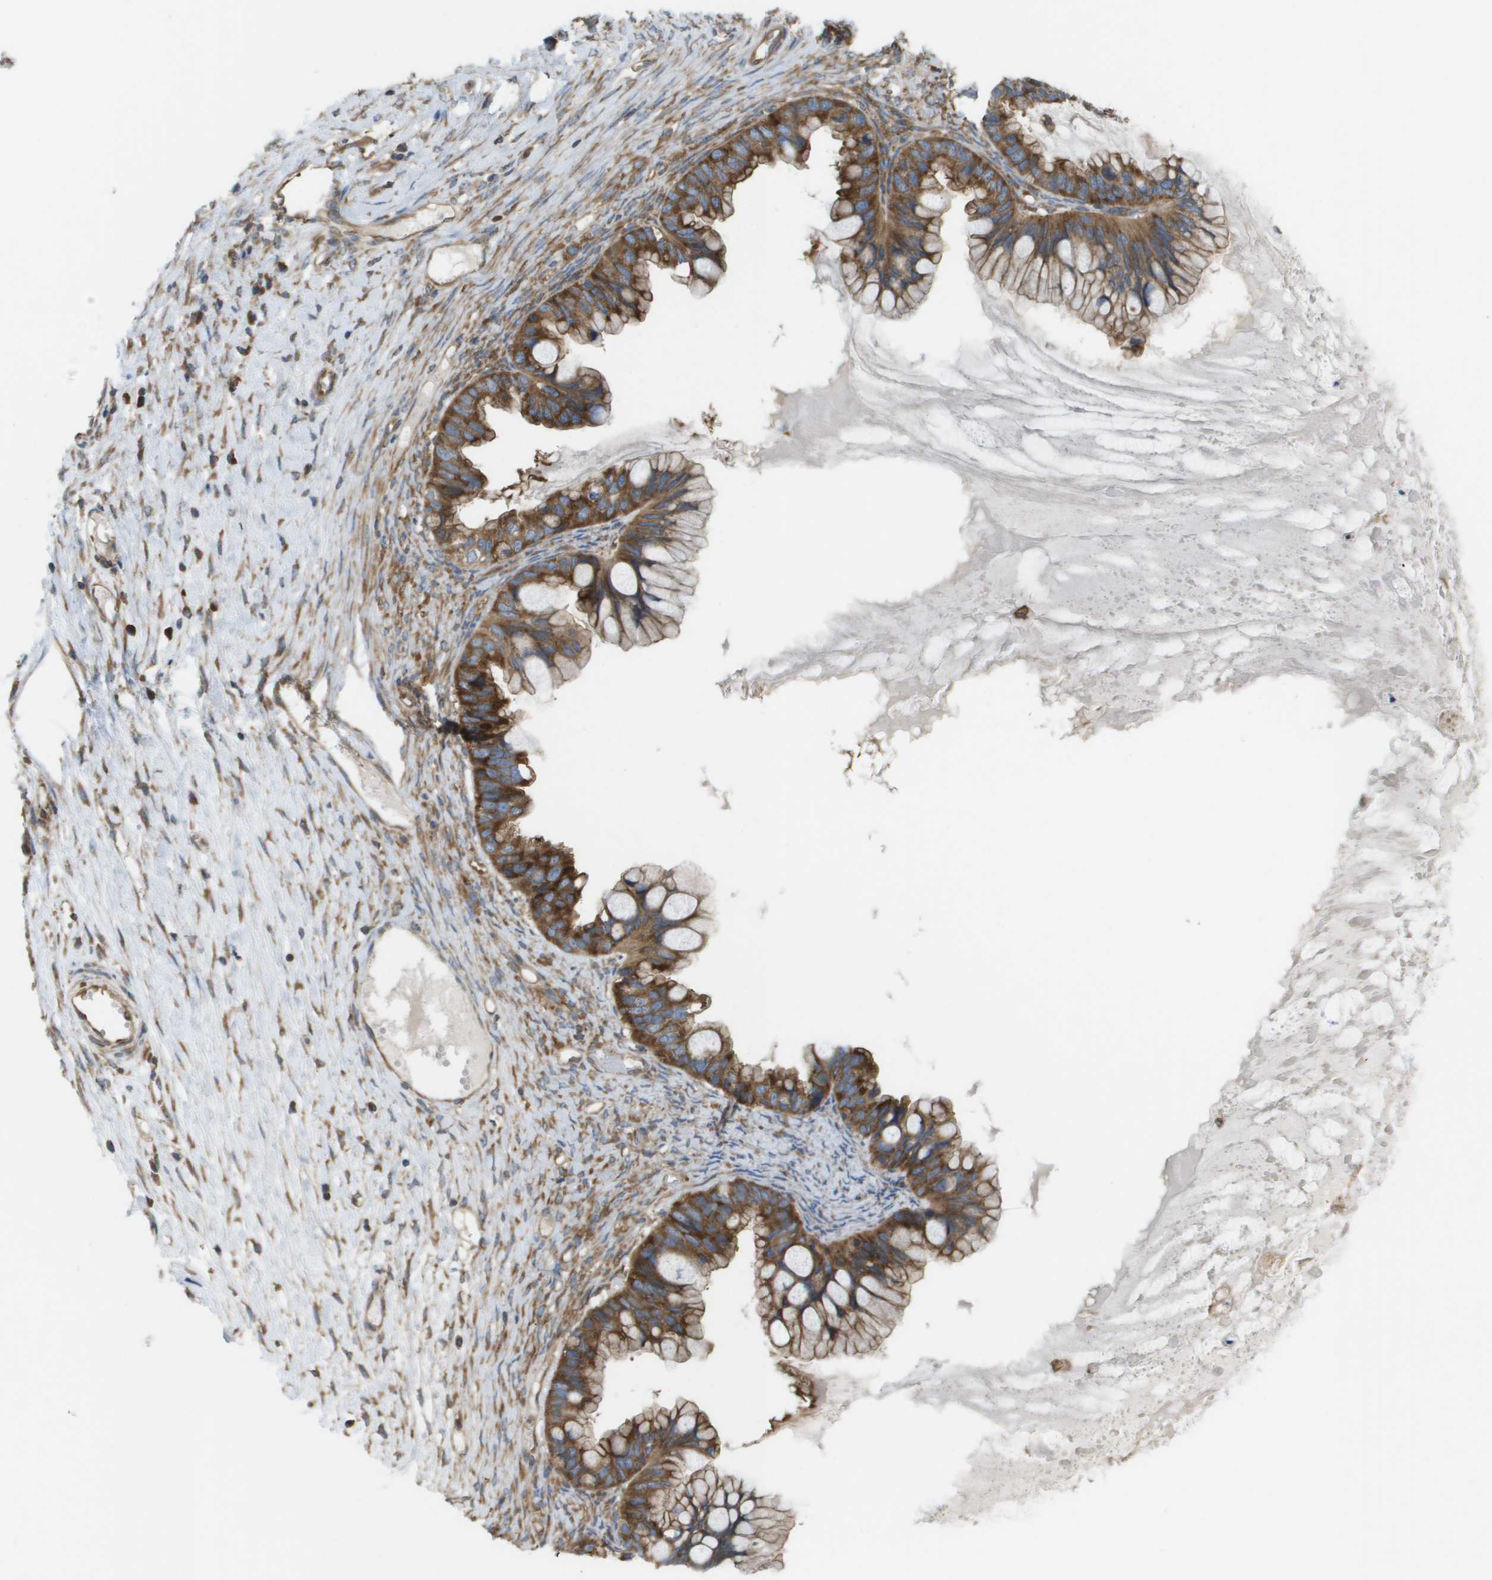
{"staining": {"intensity": "strong", "quantity": ">75%", "location": "cytoplasmic/membranous"}, "tissue": "ovarian cancer", "cell_type": "Tumor cells", "image_type": "cancer", "snomed": [{"axis": "morphology", "description": "Cystadenocarcinoma, mucinous, NOS"}, {"axis": "topography", "description": "Ovary"}], "caption": "An image of human ovarian mucinous cystadenocarcinoma stained for a protein reveals strong cytoplasmic/membranous brown staining in tumor cells. (Stains: DAB (3,3'-diaminobenzidine) in brown, nuclei in blue, Microscopy: brightfield microscopy at high magnification).", "gene": "EIF4G2", "patient": {"sex": "female", "age": 80}}